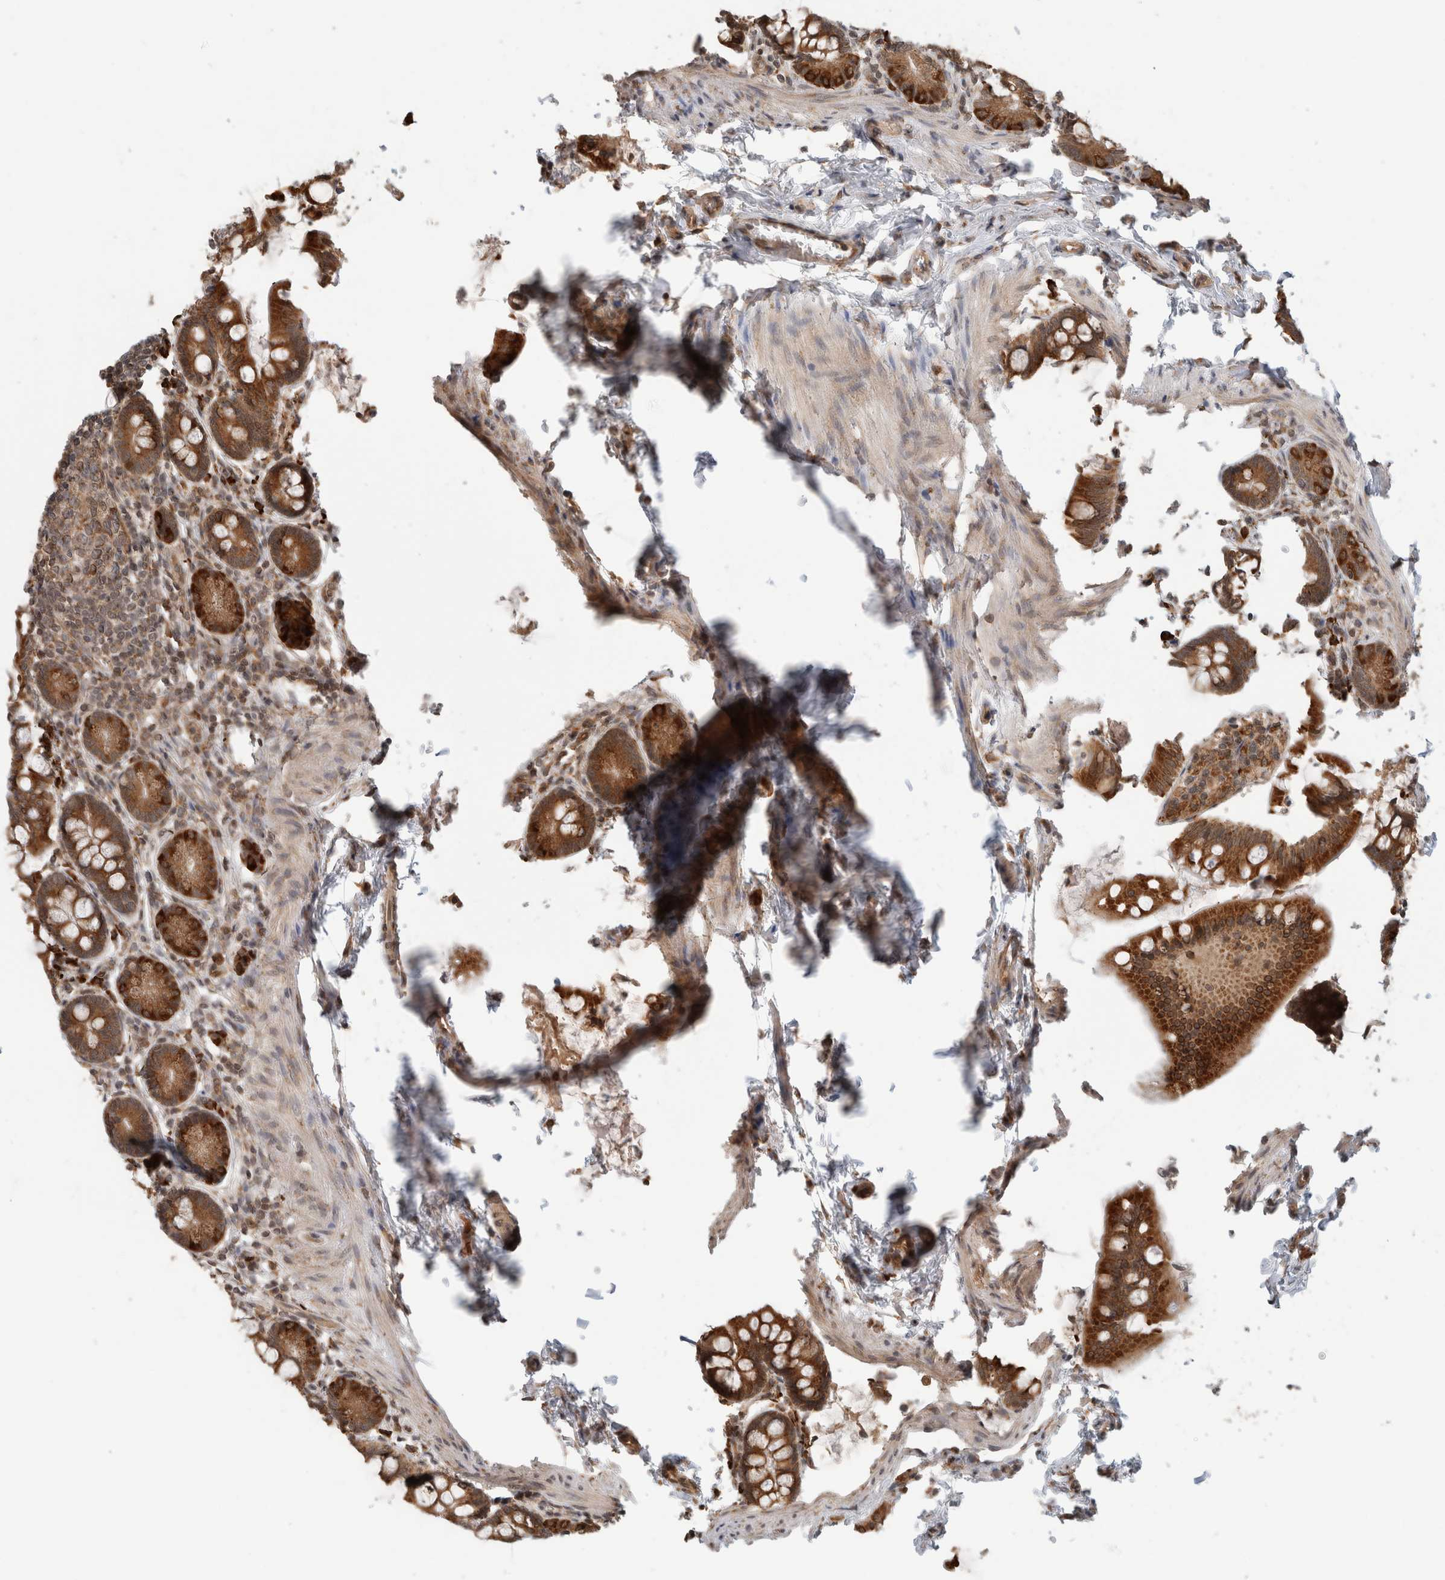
{"staining": {"intensity": "strong", "quantity": ">75%", "location": "cytoplasmic/membranous"}, "tissue": "small intestine", "cell_type": "Glandular cells", "image_type": "normal", "snomed": [{"axis": "morphology", "description": "Normal tissue, NOS"}, {"axis": "topography", "description": "Small intestine"}], "caption": "The image reveals immunohistochemical staining of unremarkable small intestine. There is strong cytoplasmic/membranous positivity is present in approximately >75% of glandular cells.", "gene": "MS4A7", "patient": {"sex": "male", "age": 7}}